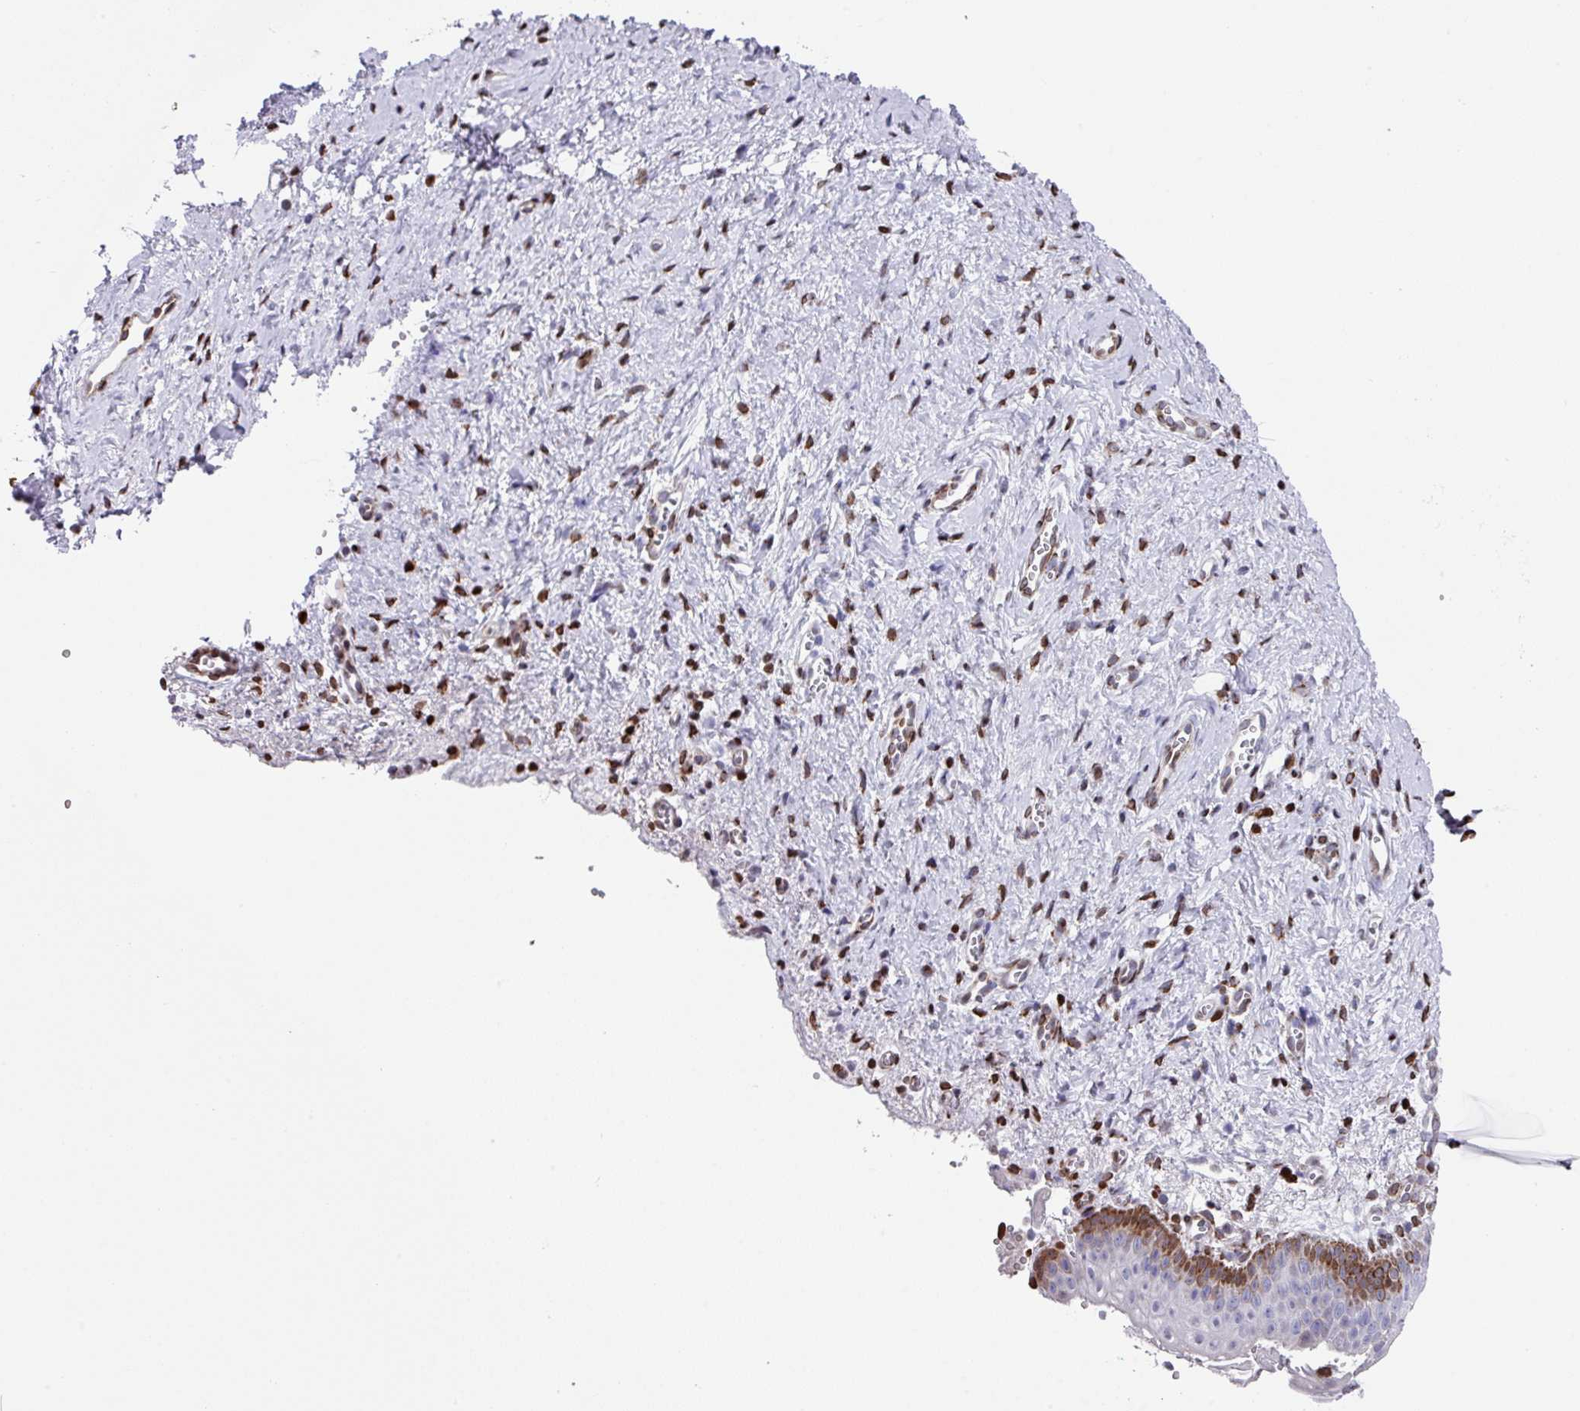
{"staining": {"intensity": "strong", "quantity": "<25%", "location": "cytoplasmic/membranous,nuclear"}, "tissue": "vagina", "cell_type": "Squamous epithelial cells", "image_type": "normal", "snomed": [{"axis": "morphology", "description": "Normal tissue, NOS"}, {"axis": "topography", "description": "Vagina"}], "caption": "This is a photomicrograph of immunohistochemistry staining of benign vagina, which shows strong positivity in the cytoplasmic/membranous,nuclear of squamous epithelial cells.", "gene": "TCF3", "patient": {"sex": "female", "age": 56}}